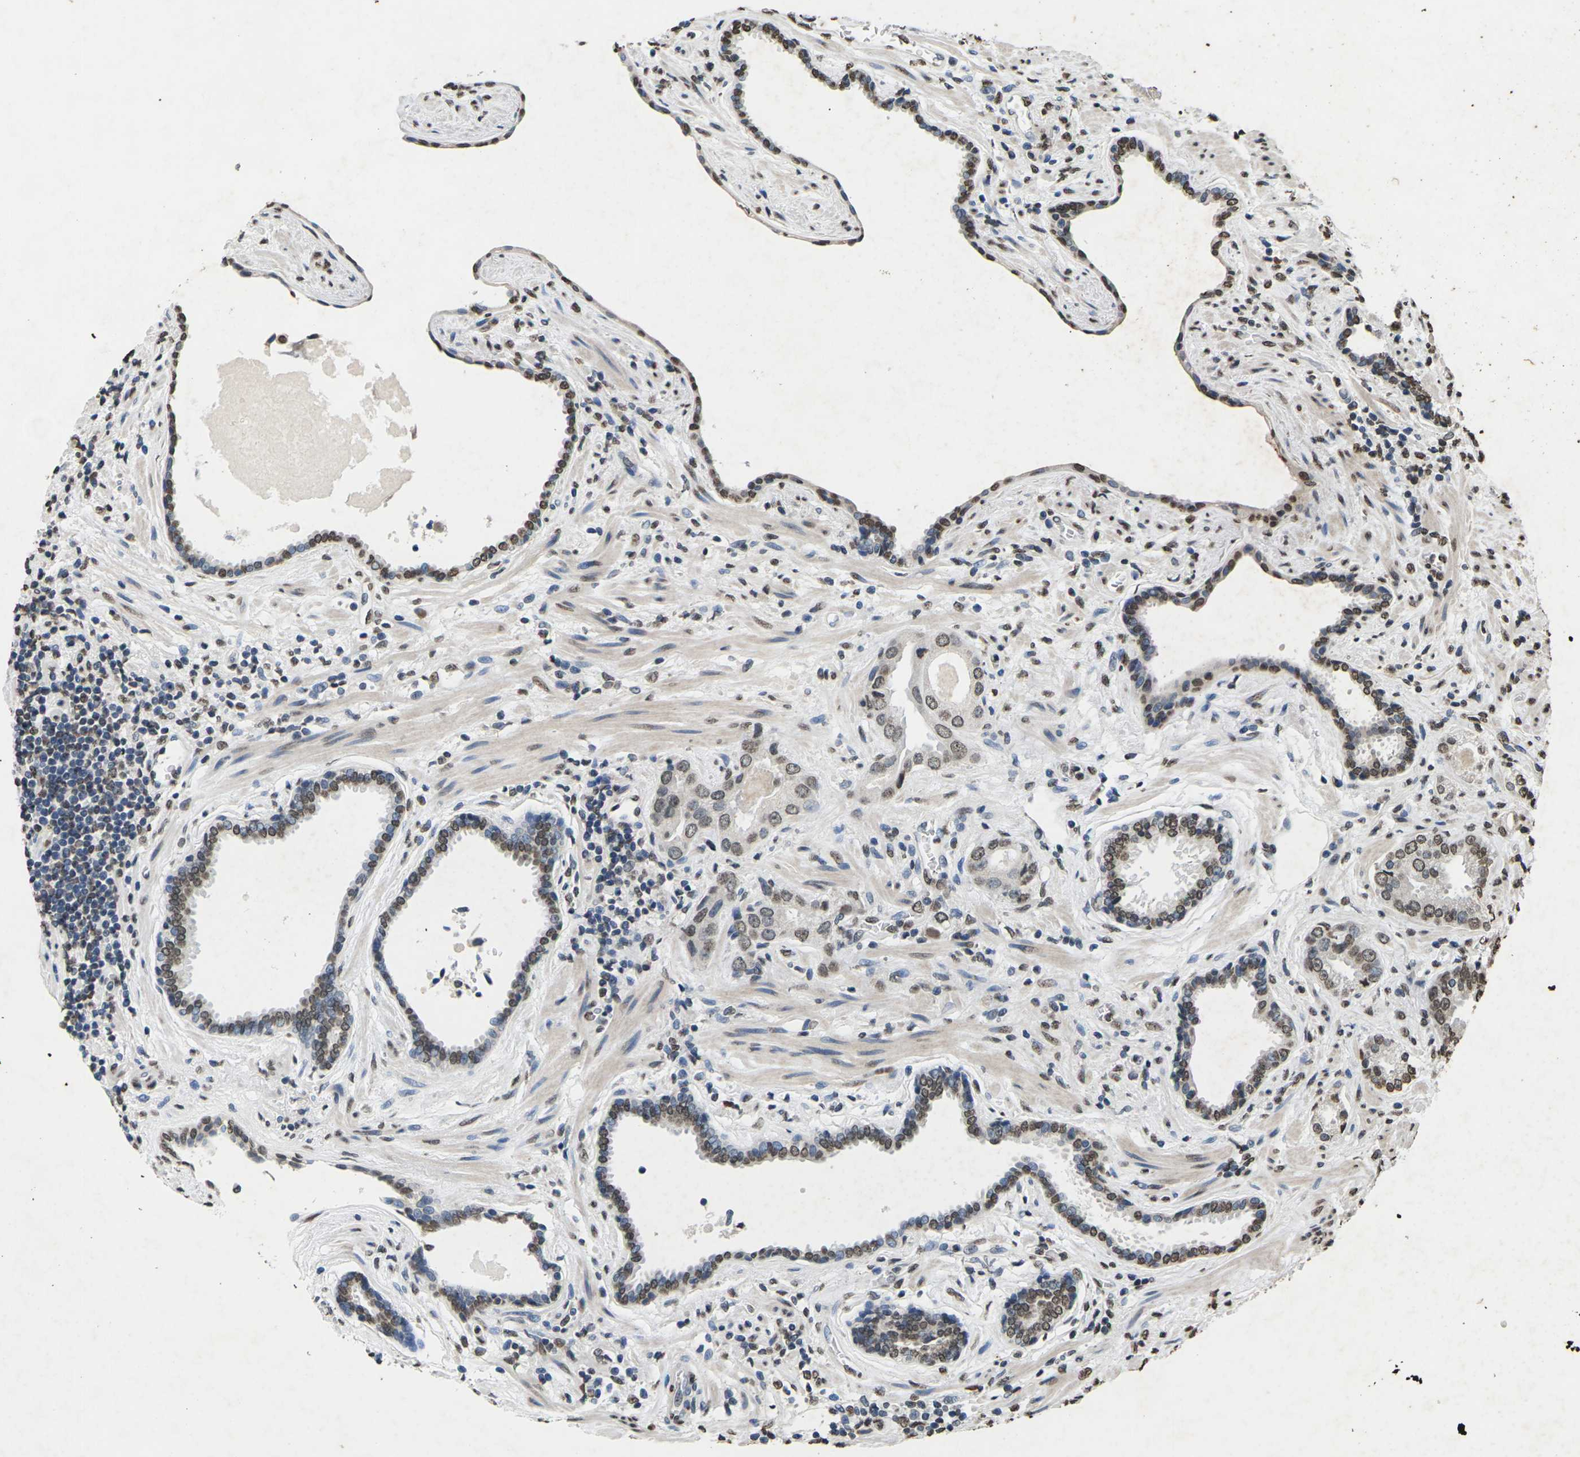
{"staining": {"intensity": "moderate", "quantity": ">75%", "location": "nuclear"}, "tissue": "prostate cancer", "cell_type": "Tumor cells", "image_type": "cancer", "snomed": [{"axis": "morphology", "description": "Adenocarcinoma, Low grade"}, {"axis": "topography", "description": "Prostate"}], "caption": "An immunohistochemistry (IHC) histopathology image of tumor tissue is shown. Protein staining in brown shows moderate nuclear positivity in low-grade adenocarcinoma (prostate) within tumor cells. The protein is stained brown, and the nuclei are stained in blue (DAB IHC with brightfield microscopy, high magnification).", "gene": "EMSY", "patient": {"sex": "male", "age": 60}}